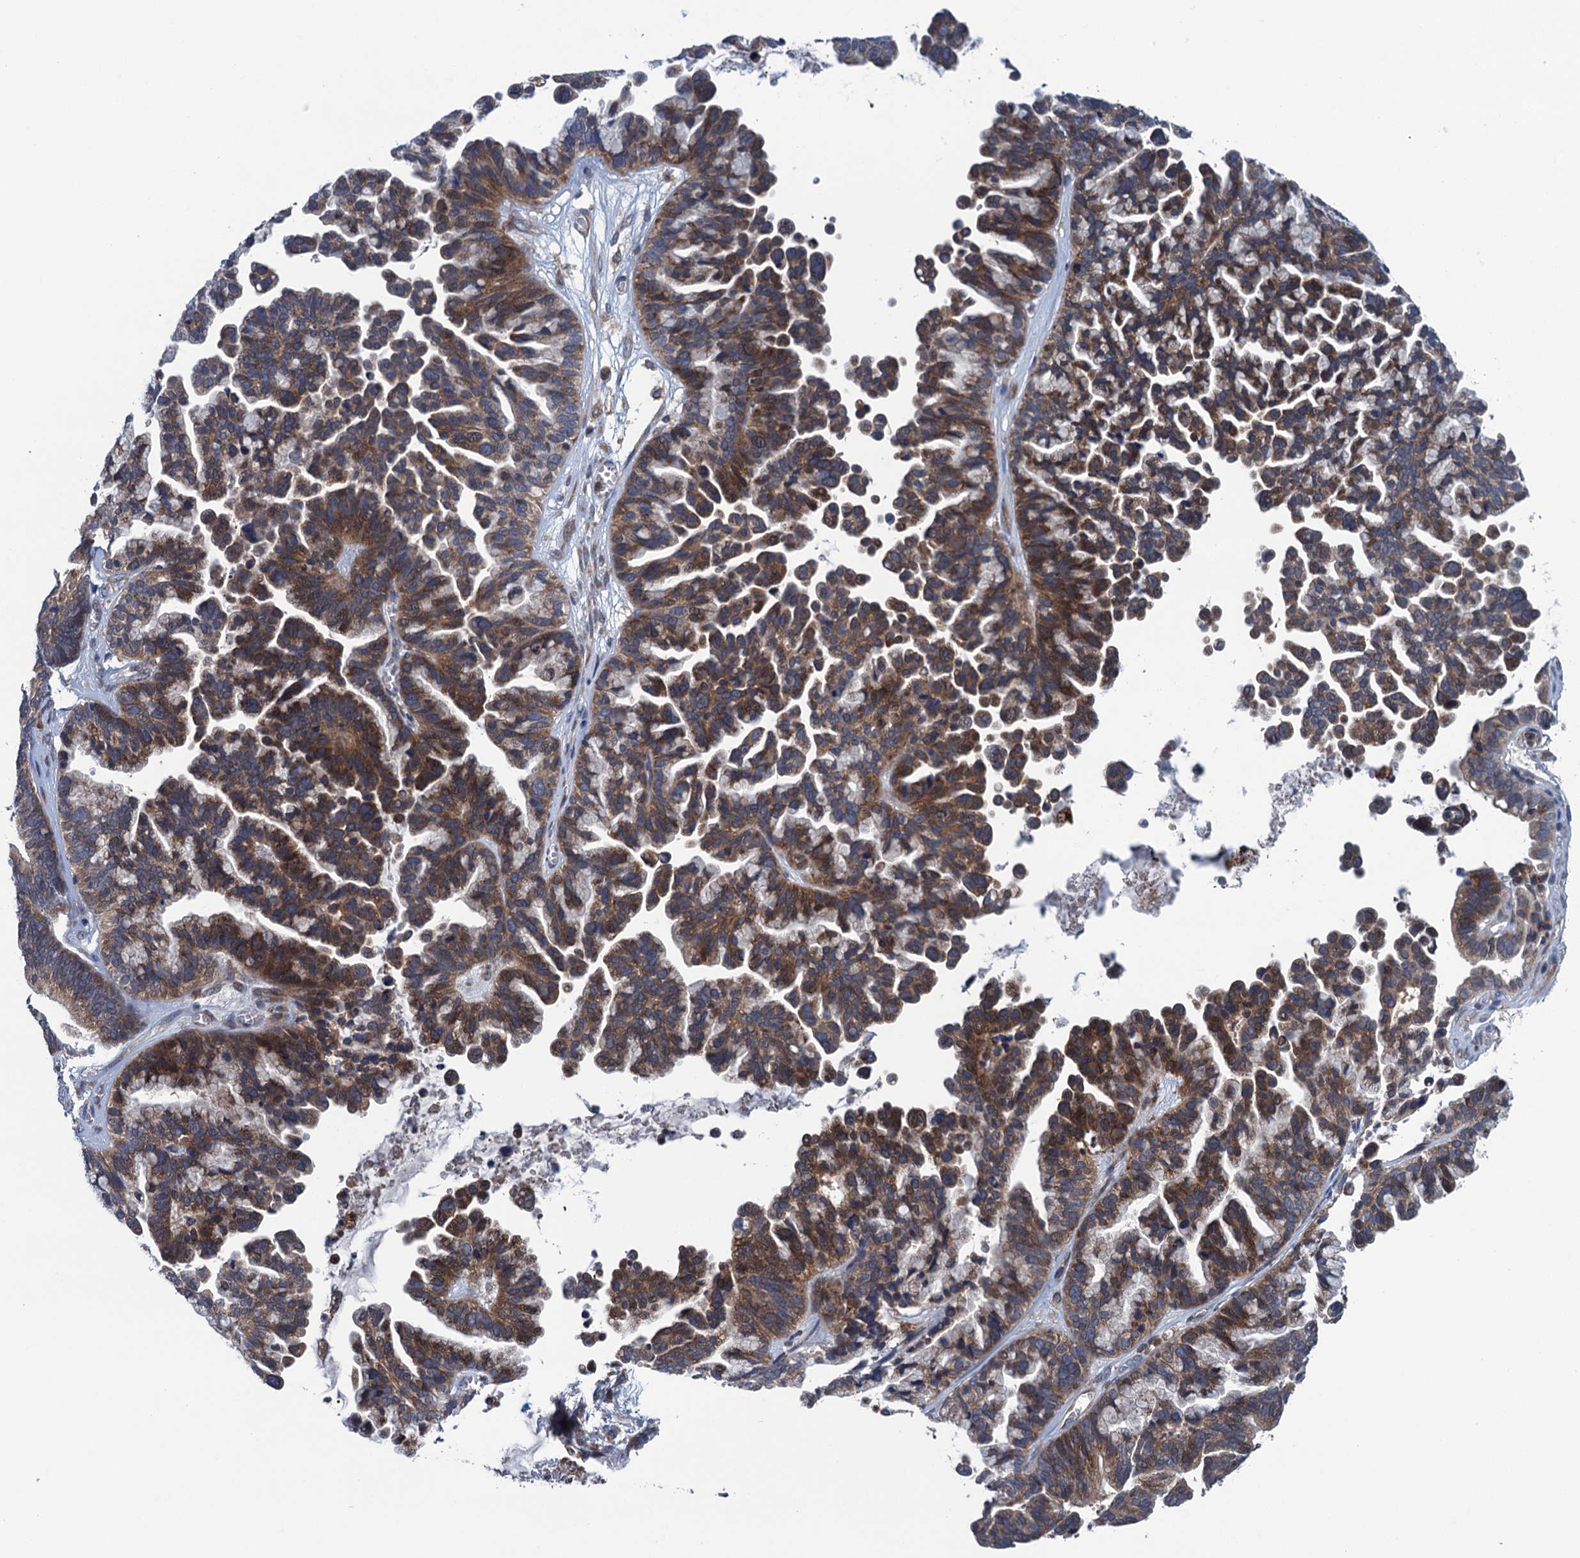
{"staining": {"intensity": "moderate", "quantity": ">75%", "location": "cytoplasmic/membranous"}, "tissue": "ovarian cancer", "cell_type": "Tumor cells", "image_type": "cancer", "snomed": [{"axis": "morphology", "description": "Cystadenocarcinoma, serous, NOS"}, {"axis": "topography", "description": "Ovary"}], "caption": "Ovarian cancer tissue reveals moderate cytoplasmic/membranous expression in approximately >75% of tumor cells", "gene": "CNTN5", "patient": {"sex": "female", "age": 56}}